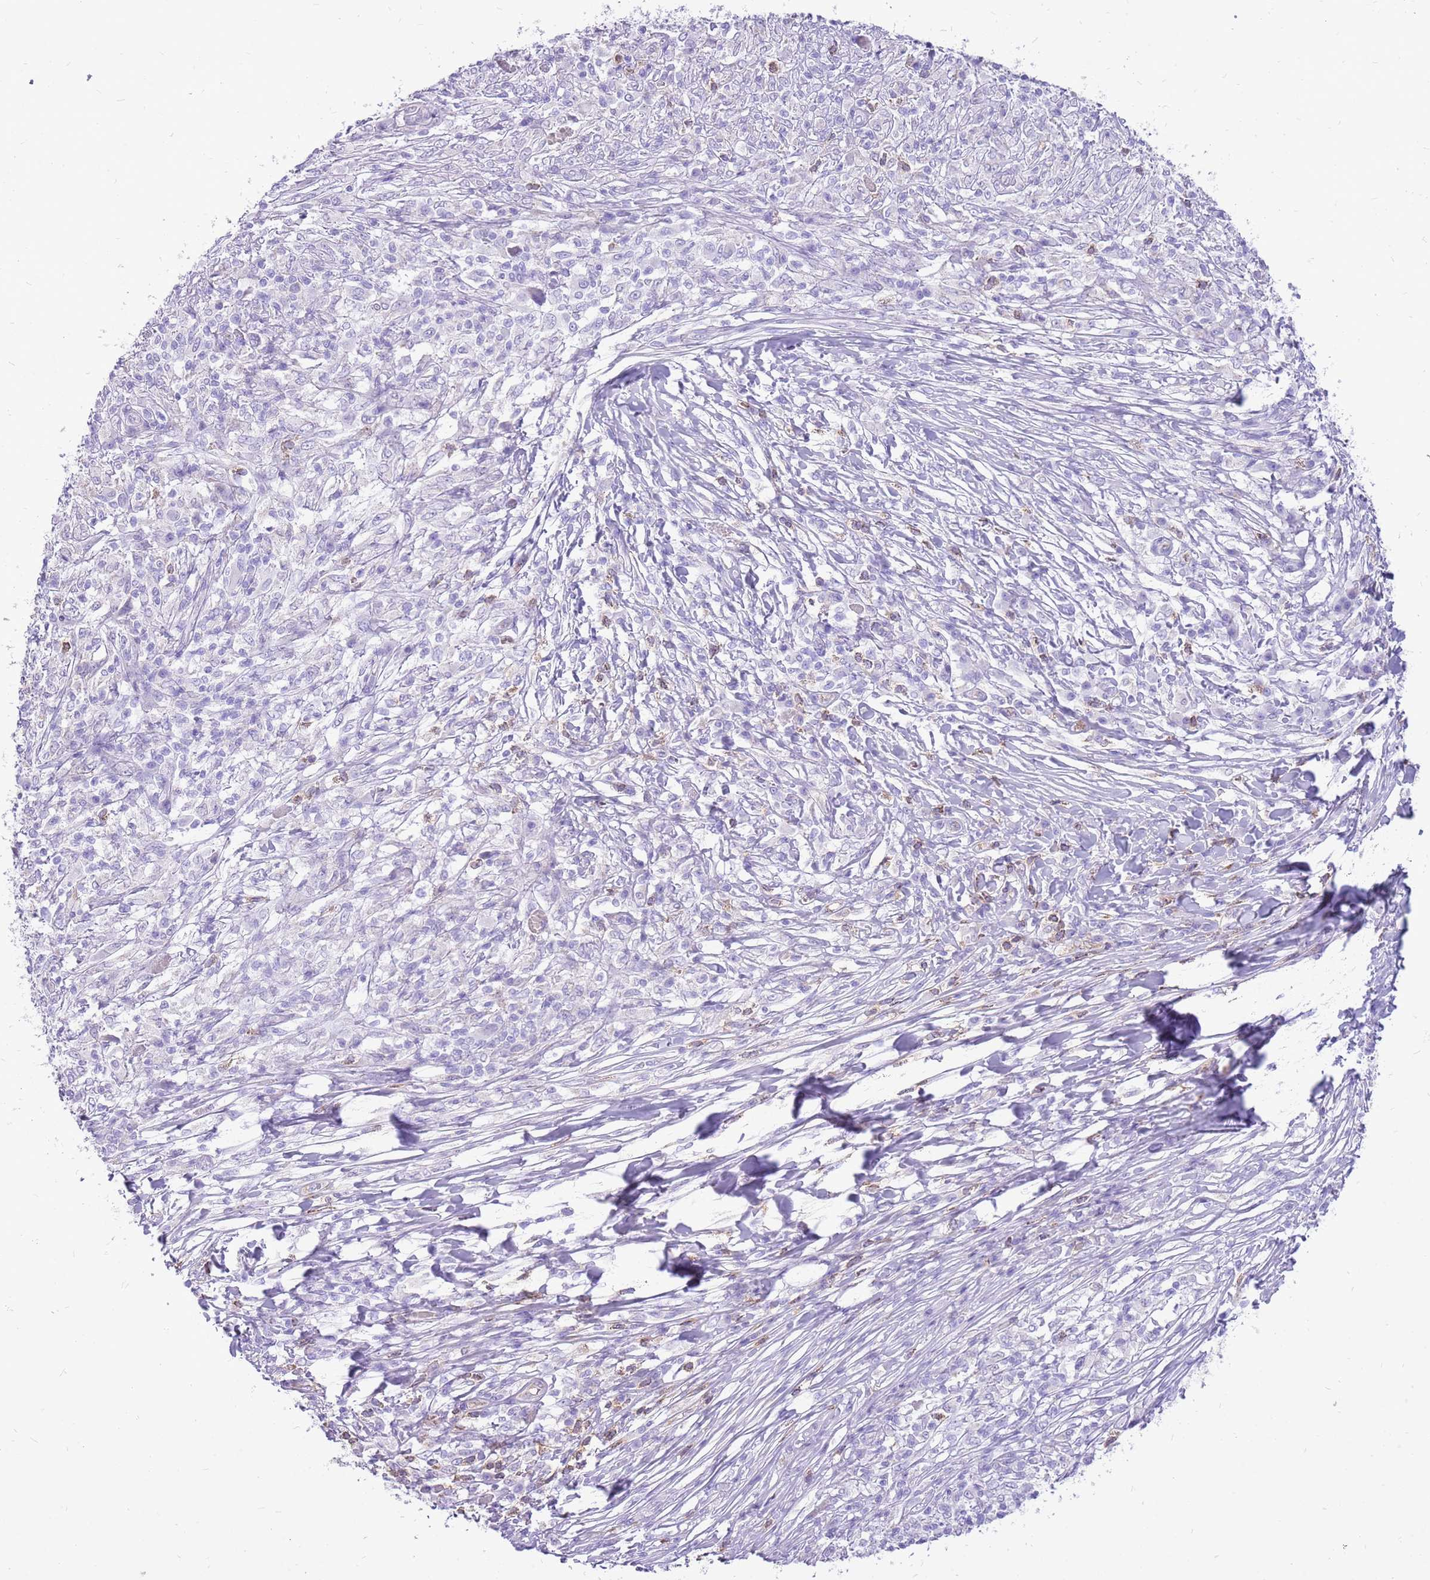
{"staining": {"intensity": "negative", "quantity": "none", "location": "none"}, "tissue": "melanoma", "cell_type": "Tumor cells", "image_type": "cancer", "snomed": [{"axis": "morphology", "description": "Malignant melanoma, NOS"}, {"axis": "topography", "description": "Skin"}], "caption": "This is a image of IHC staining of malignant melanoma, which shows no staining in tumor cells.", "gene": "PCNX1", "patient": {"sex": "male", "age": 66}}